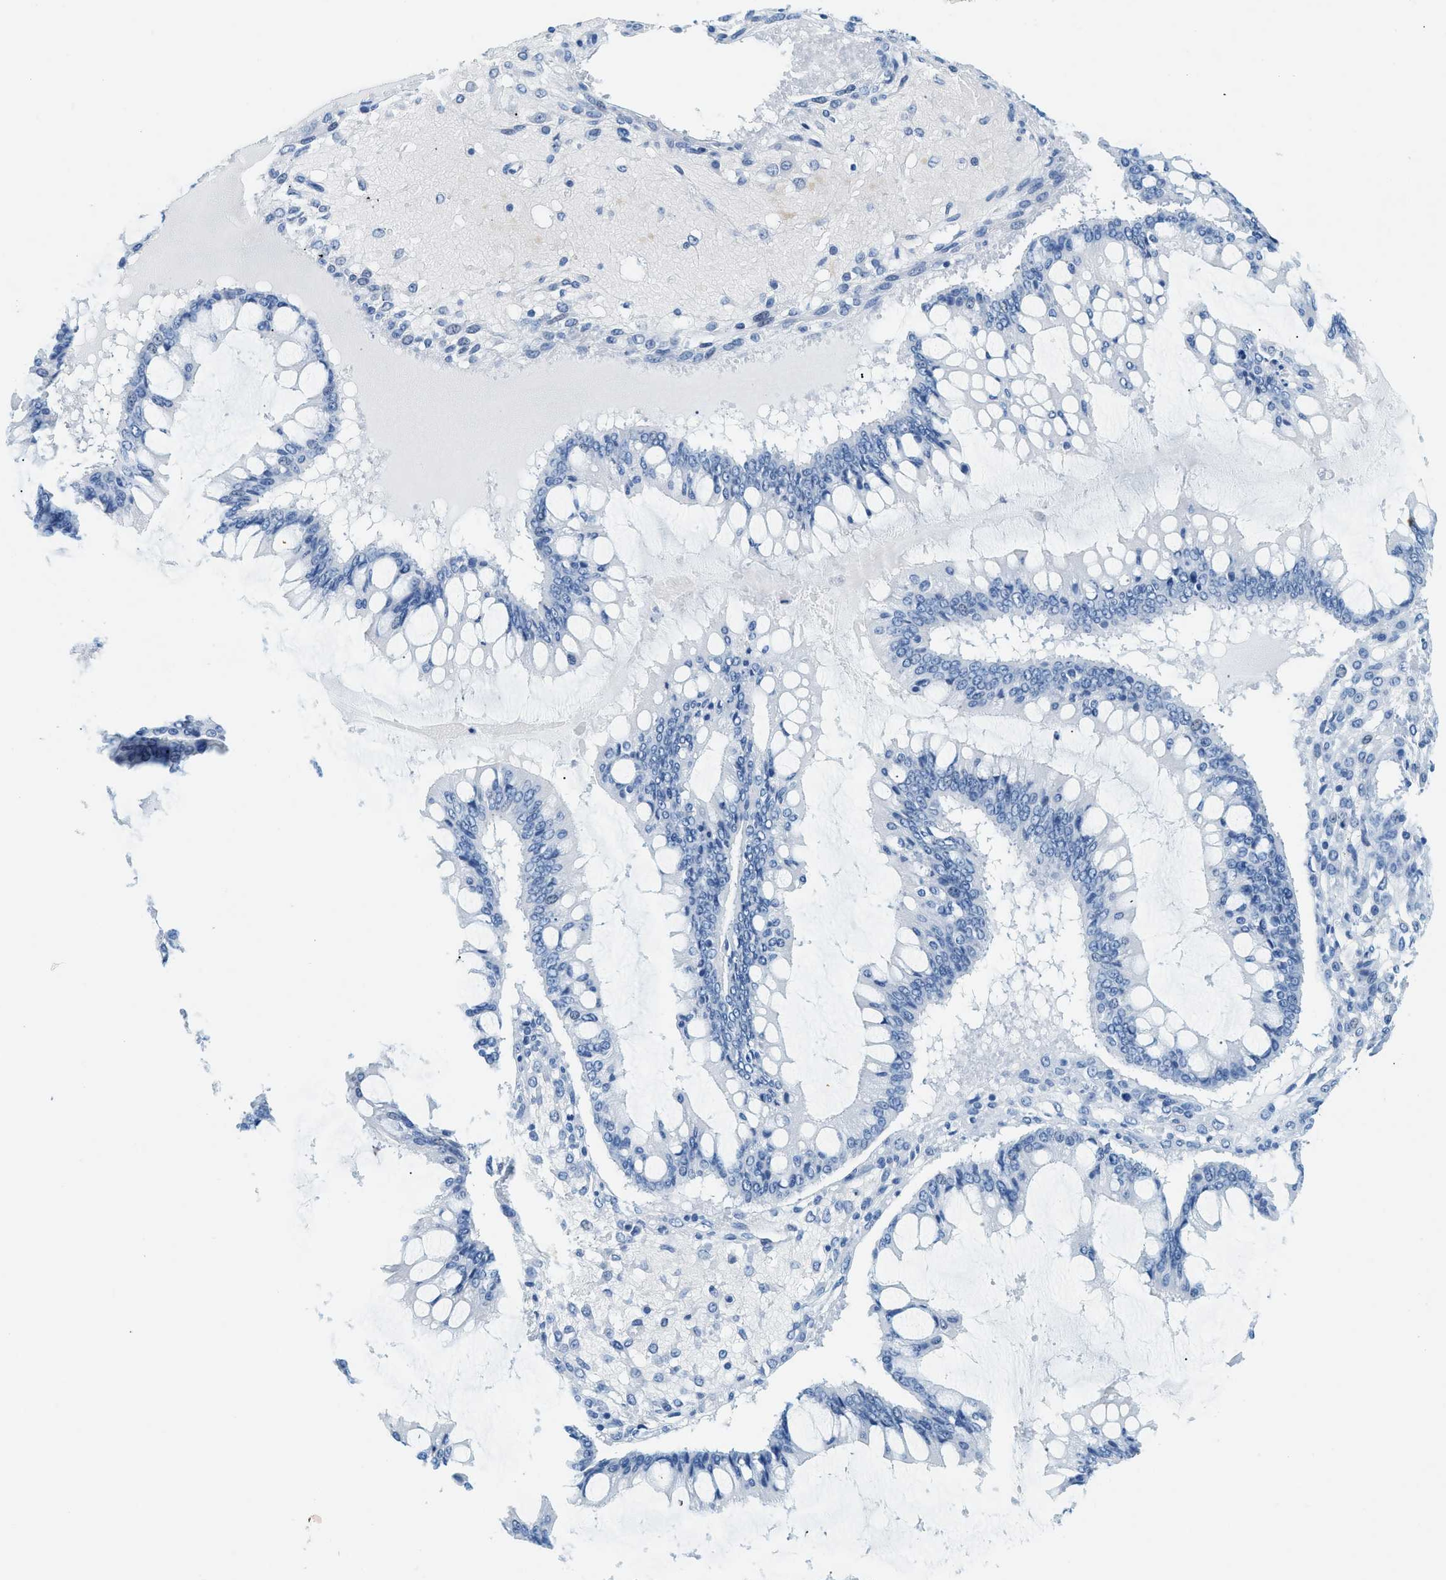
{"staining": {"intensity": "negative", "quantity": "none", "location": "none"}, "tissue": "ovarian cancer", "cell_type": "Tumor cells", "image_type": "cancer", "snomed": [{"axis": "morphology", "description": "Cystadenocarcinoma, mucinous, NOS"}, {"axis": "topography", "description": "Ovary"}], "caption": "Immunohistochemistry (IHC) of human ovarian cancer (mucinous cystadenocarcinoma) shows no positivity in tumor cells.", "gene": "TPSAB1", "patient": {"sex": "female", "age": 73}}